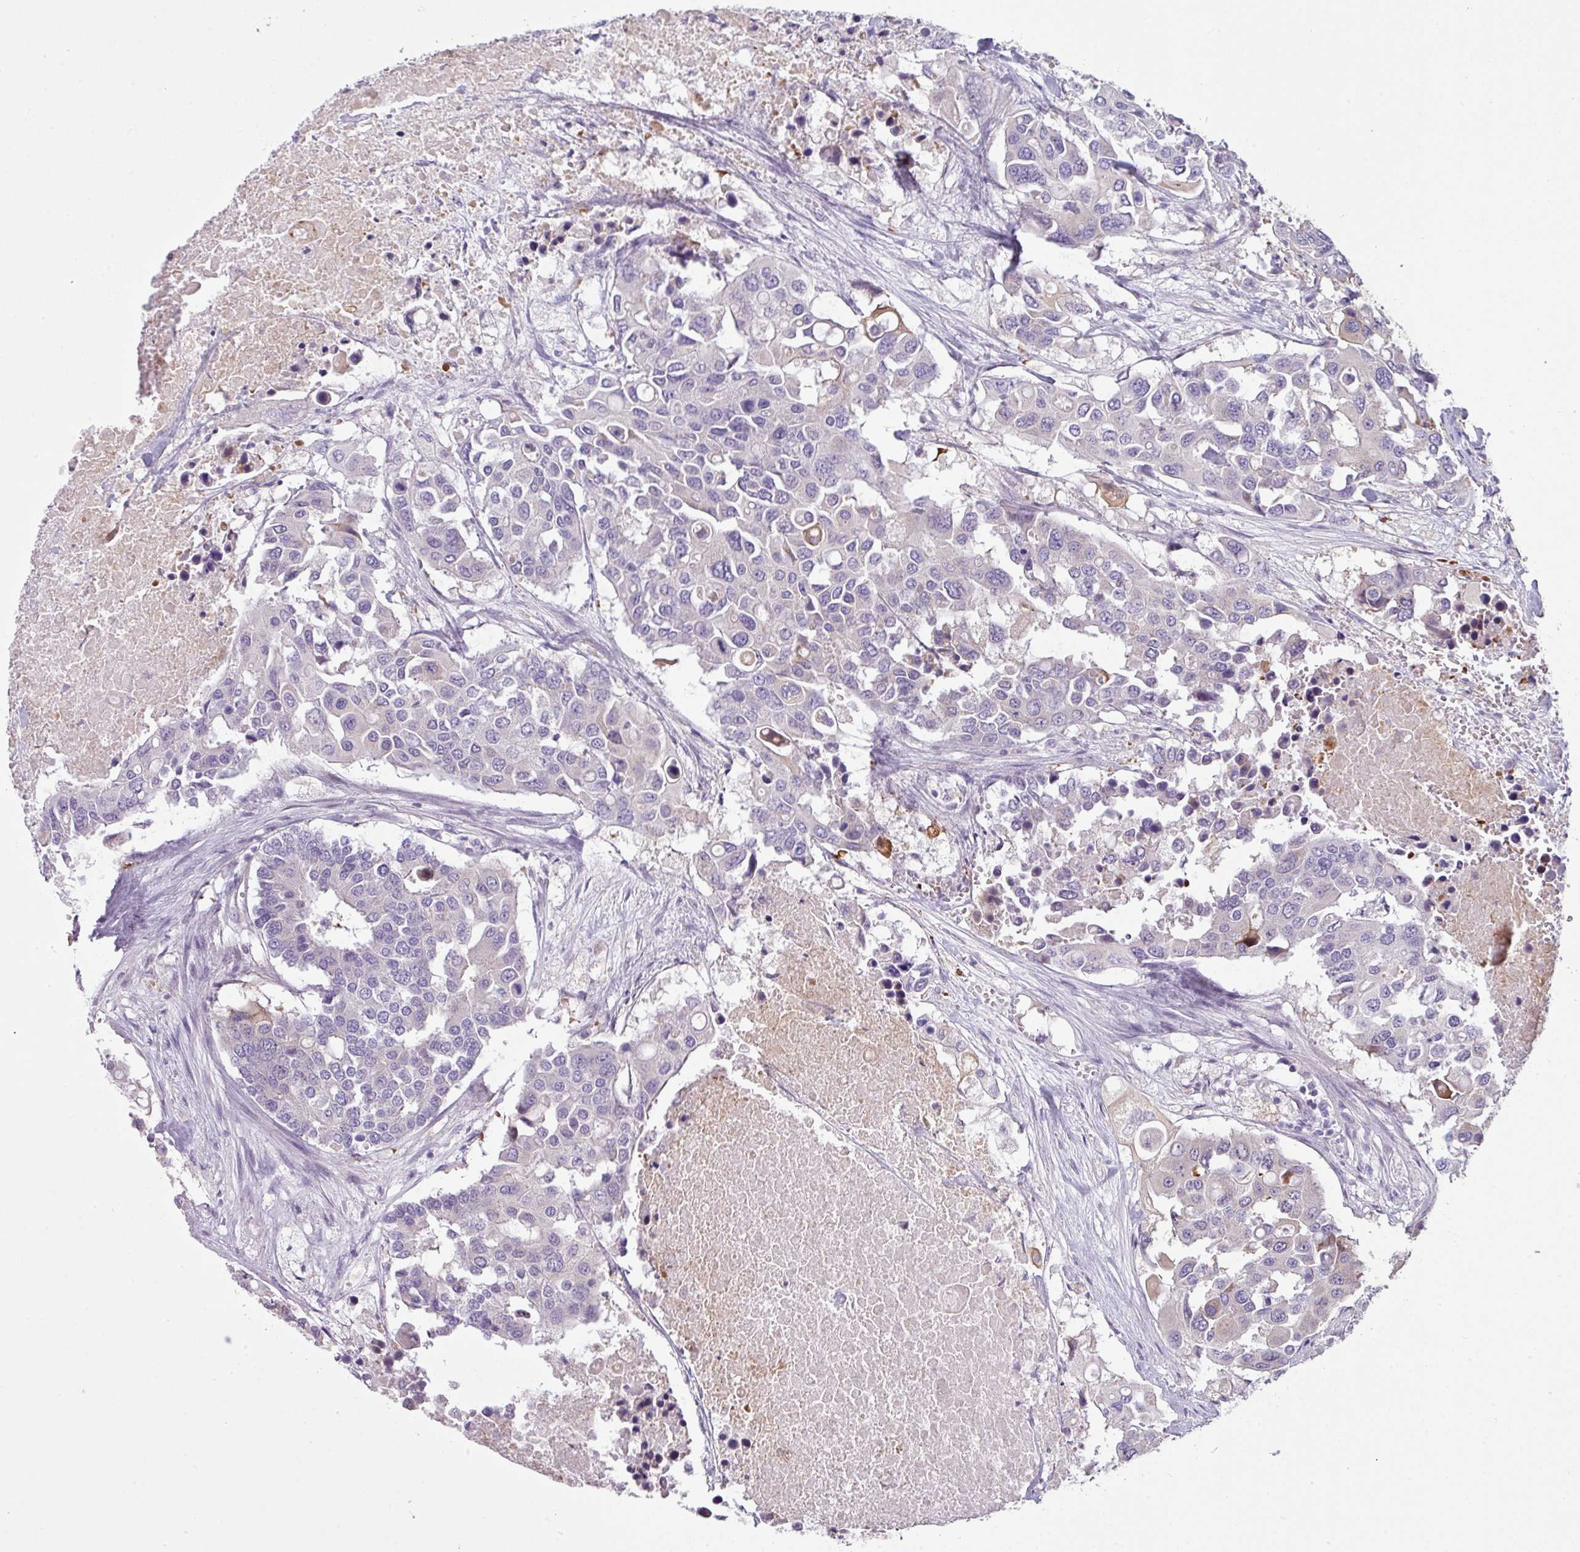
{"staining": {"intensity": "negative", "quantity": "none", "location": "none"}, "tissue": "colorectal cancer", "cell_type": "Tumor cells", "image_type": "cancer", "snomed": [{"axis": "morphology", "description": "Adenocarcinoma, NOS"}, {"axis": "topography", "description": "Colon"}], "caption": "IHC of adenocarcinoma (colorectal) exhibits no expression in tumor cells.", "gene": "CAMK2B", "patient": {"sex": "male", "age": 77}}